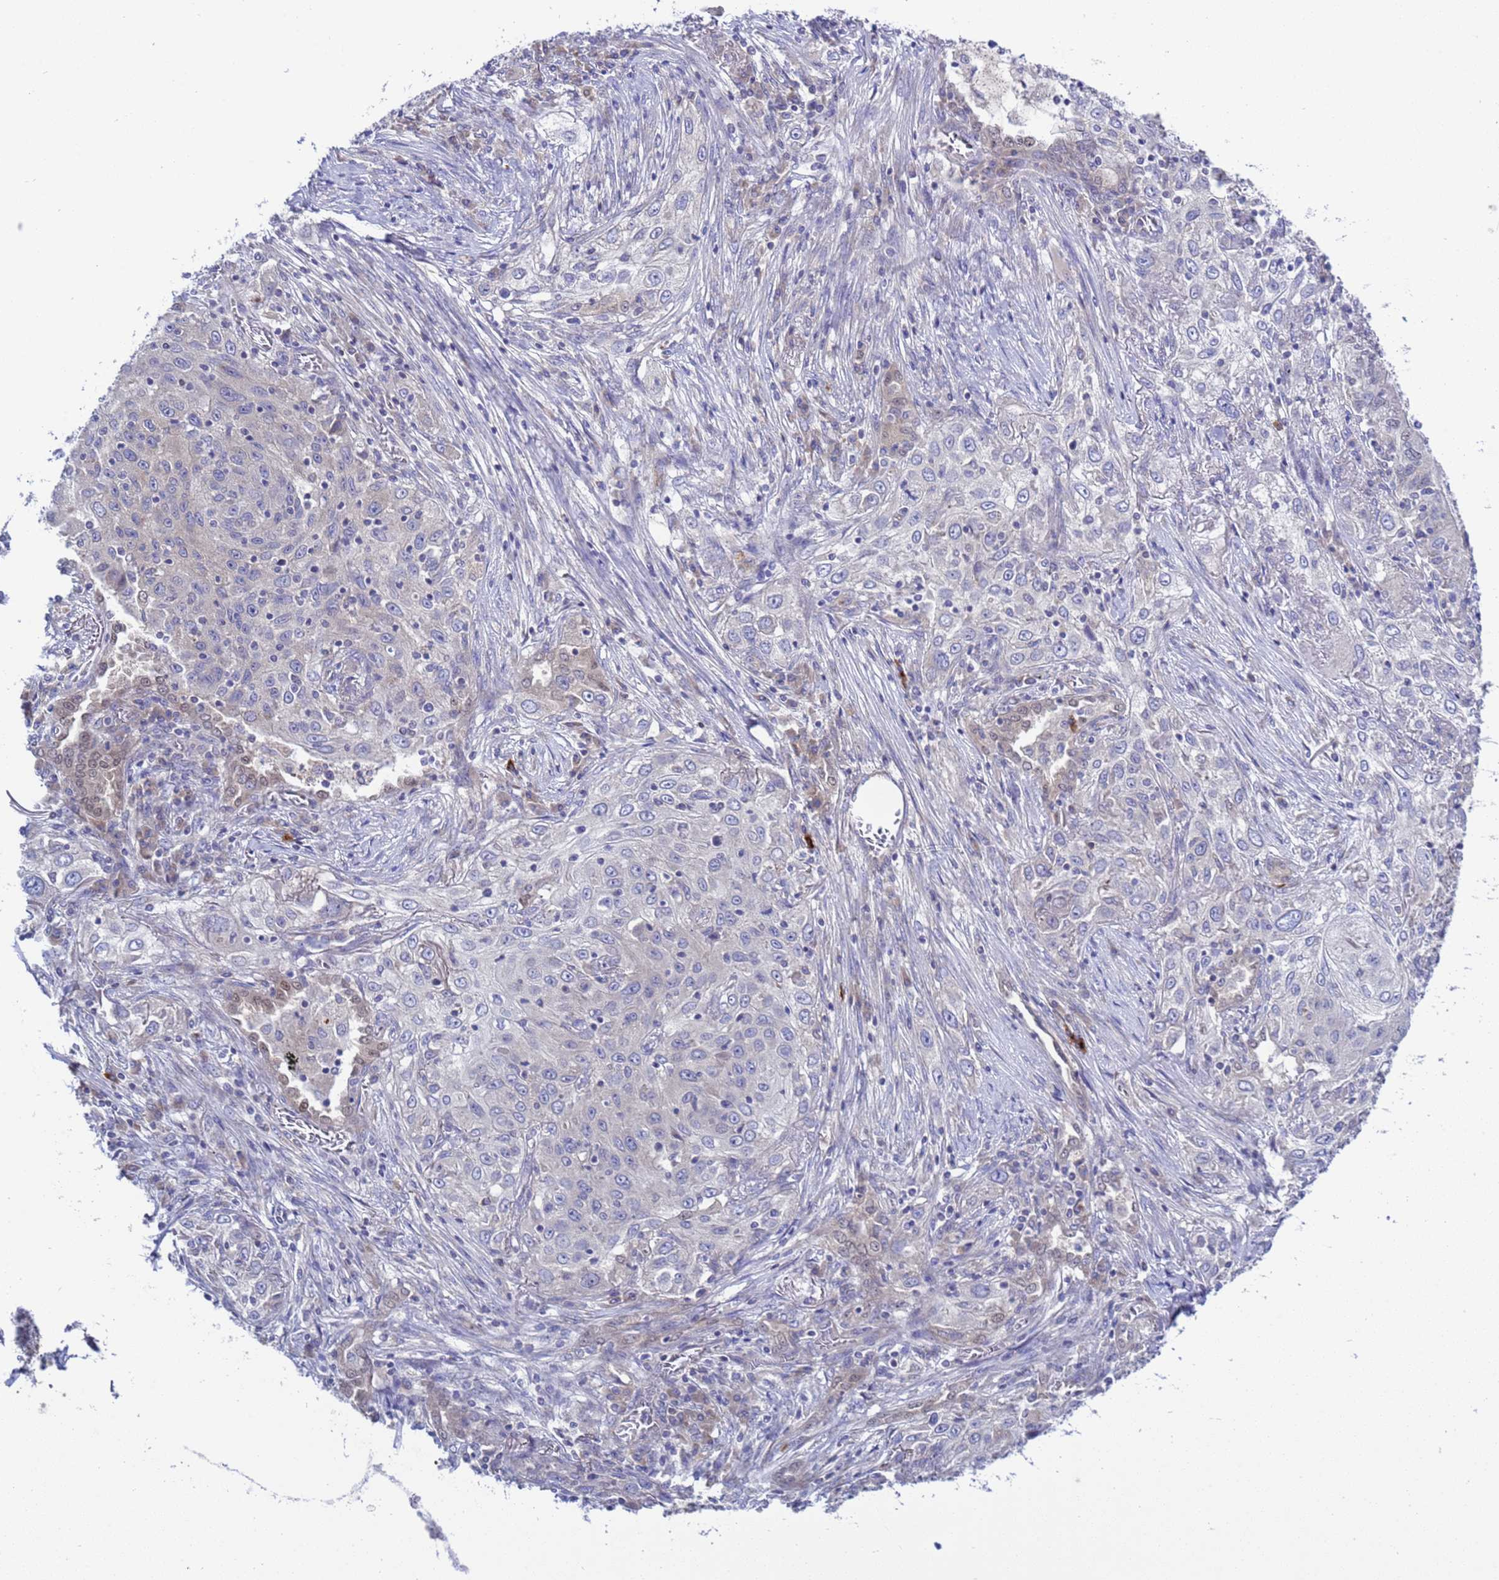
{"staining": {"intensity": "negative", "quantity": "none", "location": "none"}, "tissue": "lung cancer", "cell_type": "Tumor cells", "image_type": "cancer", "snomed": [{"axis": "morphology", "description": "Squamous cell carcinoma, NOS"}, {"axis": "topography", "description": "Lung"}], "caption": "The micrograph exhibits no staining of tumor cells in squamous cell carcinoma (lung). (DAB IHC visualized using brightfield microscopy, high magnification).", "gene": "RC3H2", "patient": {"sex": "female", "age": 69}}